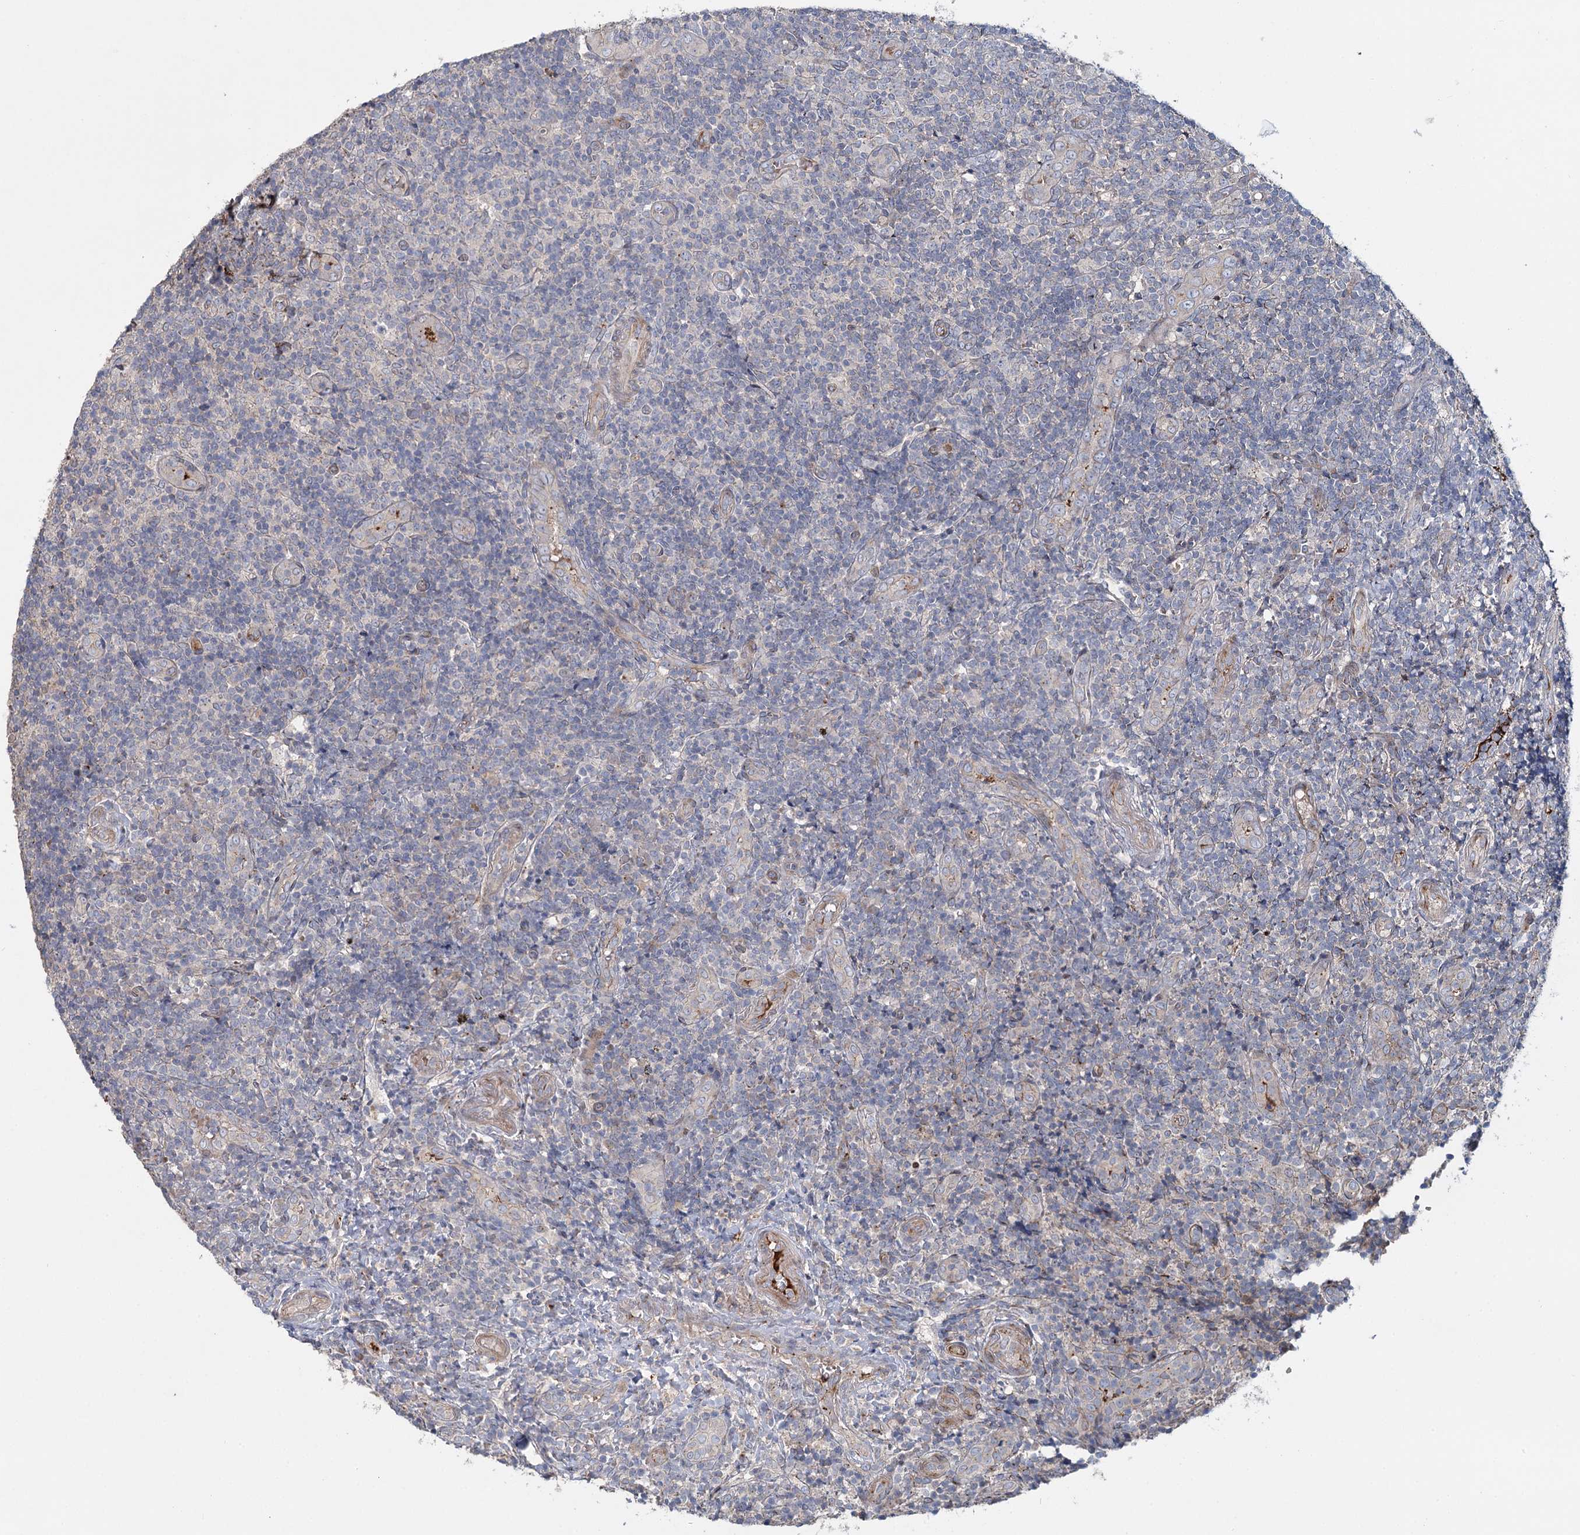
{"staining": {"intensity": "weak", "quantity": "<25%", "location": "cytoplasmic/membranous"}, "tissue": "tonsil", "cell_type": "Germinal center cells", "image_type": "normal", "snomed": [{"axis": "morphology", "description": "Normal tissue, NOS"}, {"axis": "topography", "description": "Tonsil"}], "caption": "IHC of benign tonsil demonstrates no positivity in germinal center cells. Nuclei are stained in blue.", "gene": "ALKBH8", "patient": {"sex": "female", "age": 19}}